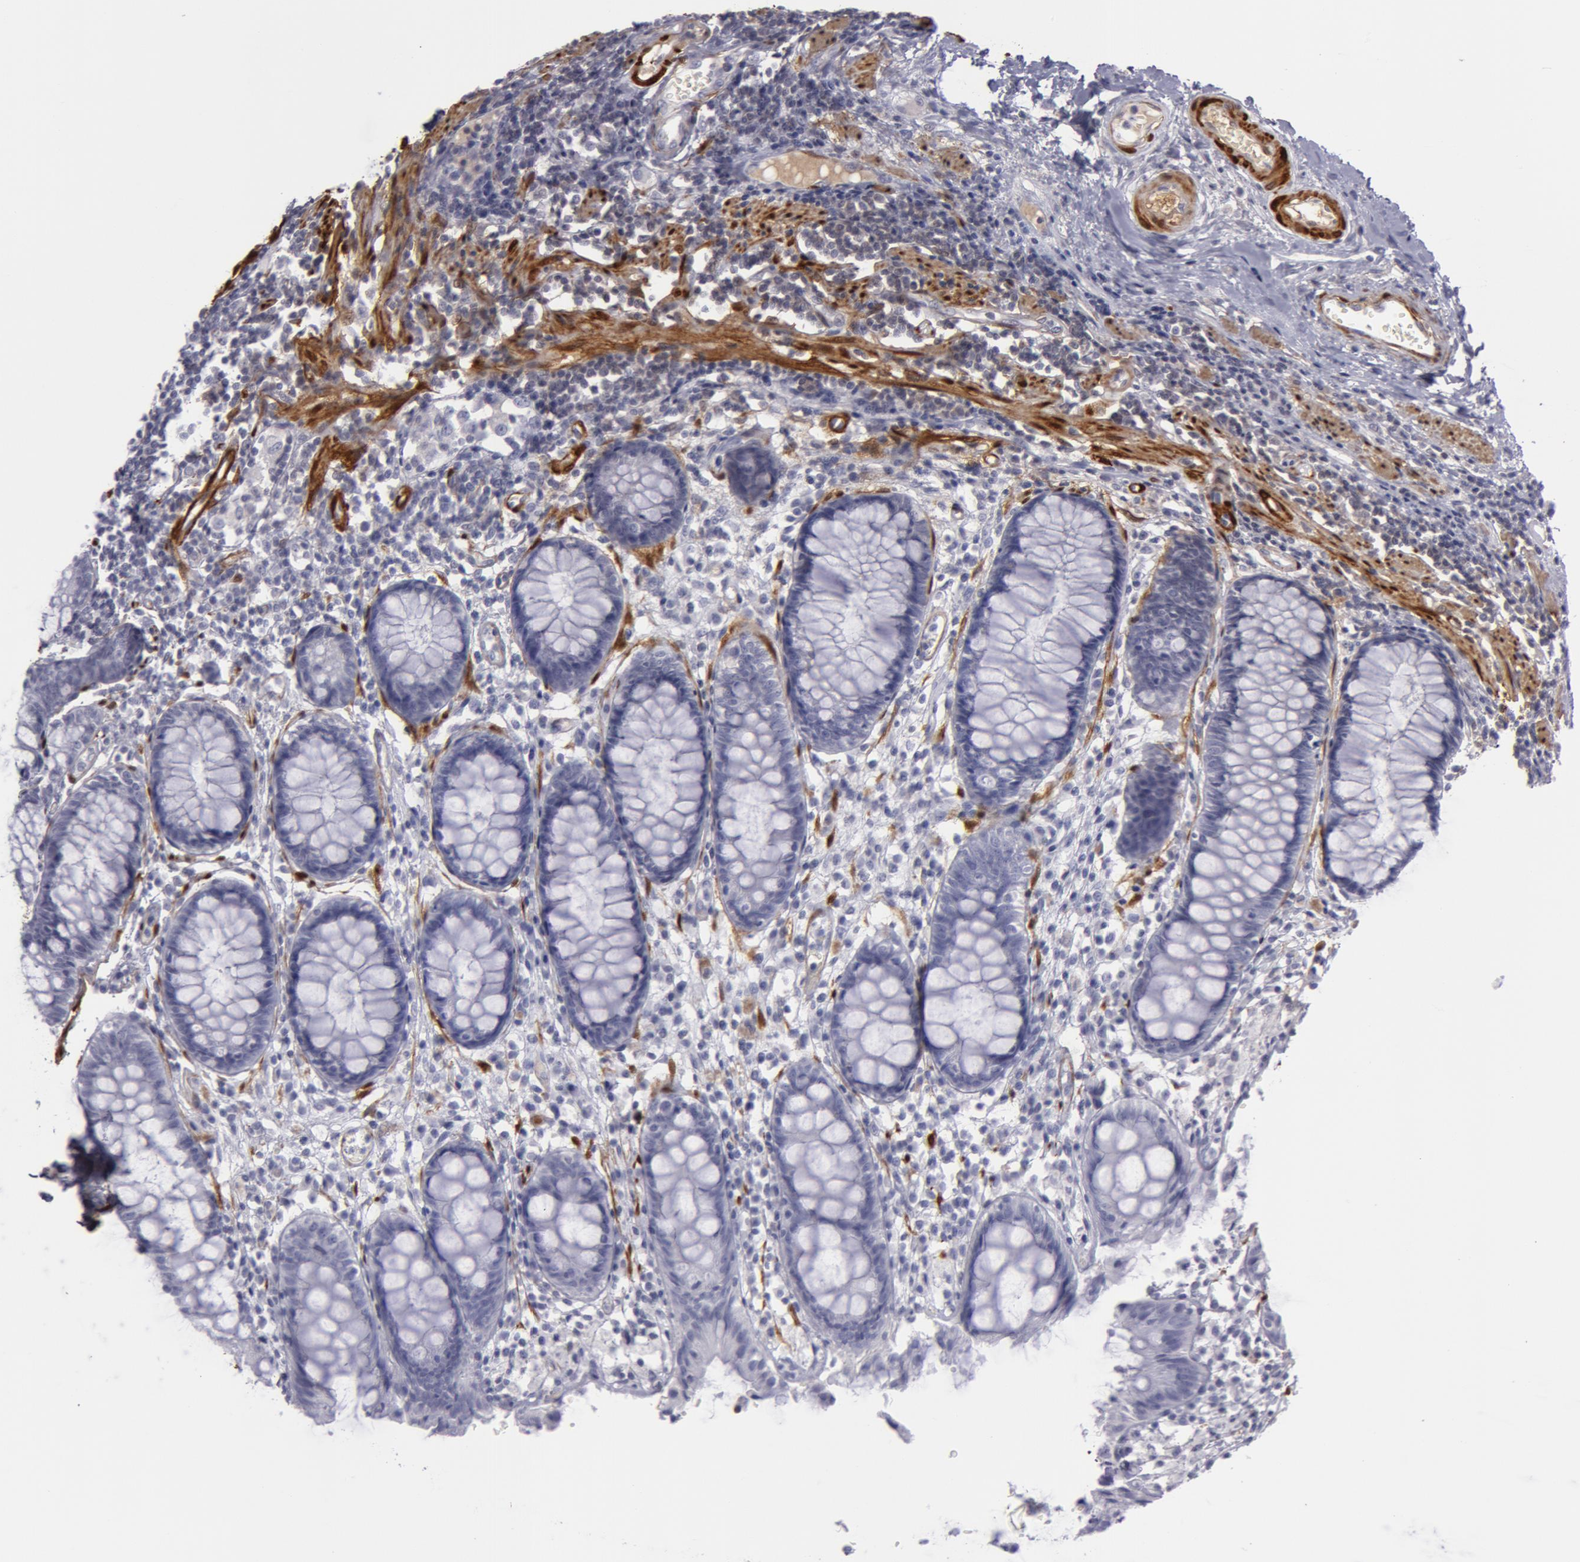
{"staining": {"intensity": "negative", "quantity": "none", "location": "none"}, "tissue": "rectum", "cell_type": "Glandular cells", "image_type": "normal", "snomed": [{"axis": "morphology", "description": "Normal tissue, NOS"}, {"axis": "topography", "description": "Rectum"}], "caption": "Immunohistochemical staining of normal human rectum reveals no significant staining in glandular cells.", "gene": "TAGLN", "patient": {"sex": "female", "age": 66}}